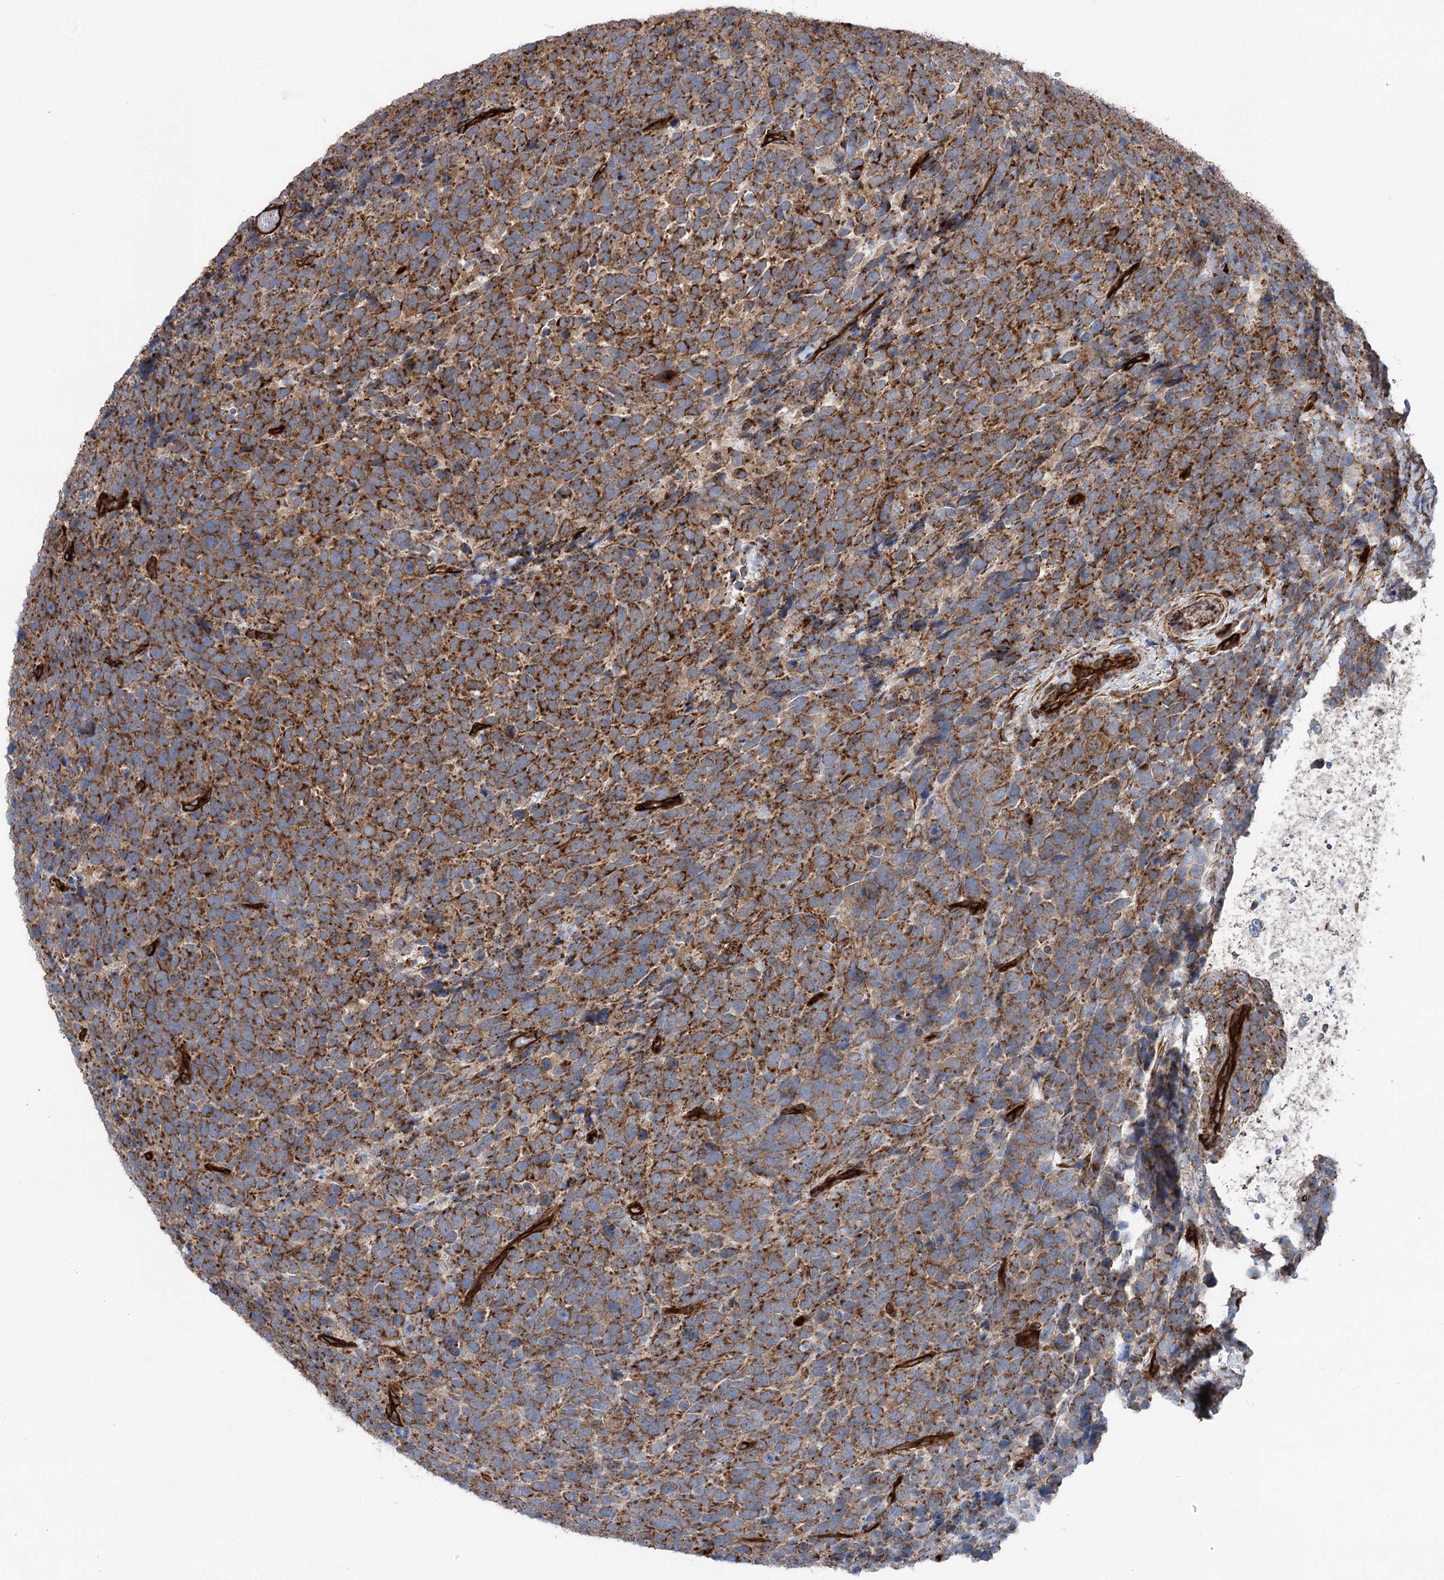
{"staining": {"intensity": "strong", "quantity": ">75%", "location": "cytoplasmic/membranous"}, "tissue": "urothelial cancer", "cell_type": "Tumor cells", "image_type": "cancer", "snomed": [{"axis": "morphology", "description": "Urothelial carcinoma, High grade"}, {"axis": "topography", "description": "Urinary bladder"}], "caption": "Protein analysis of urothelial cancer tissue shows strong cytoplasmic/membranous positivity in approximately >75% of tumor cells.", "gene": "MTPAP", "patient": {"sex": "female", "age": 82}}